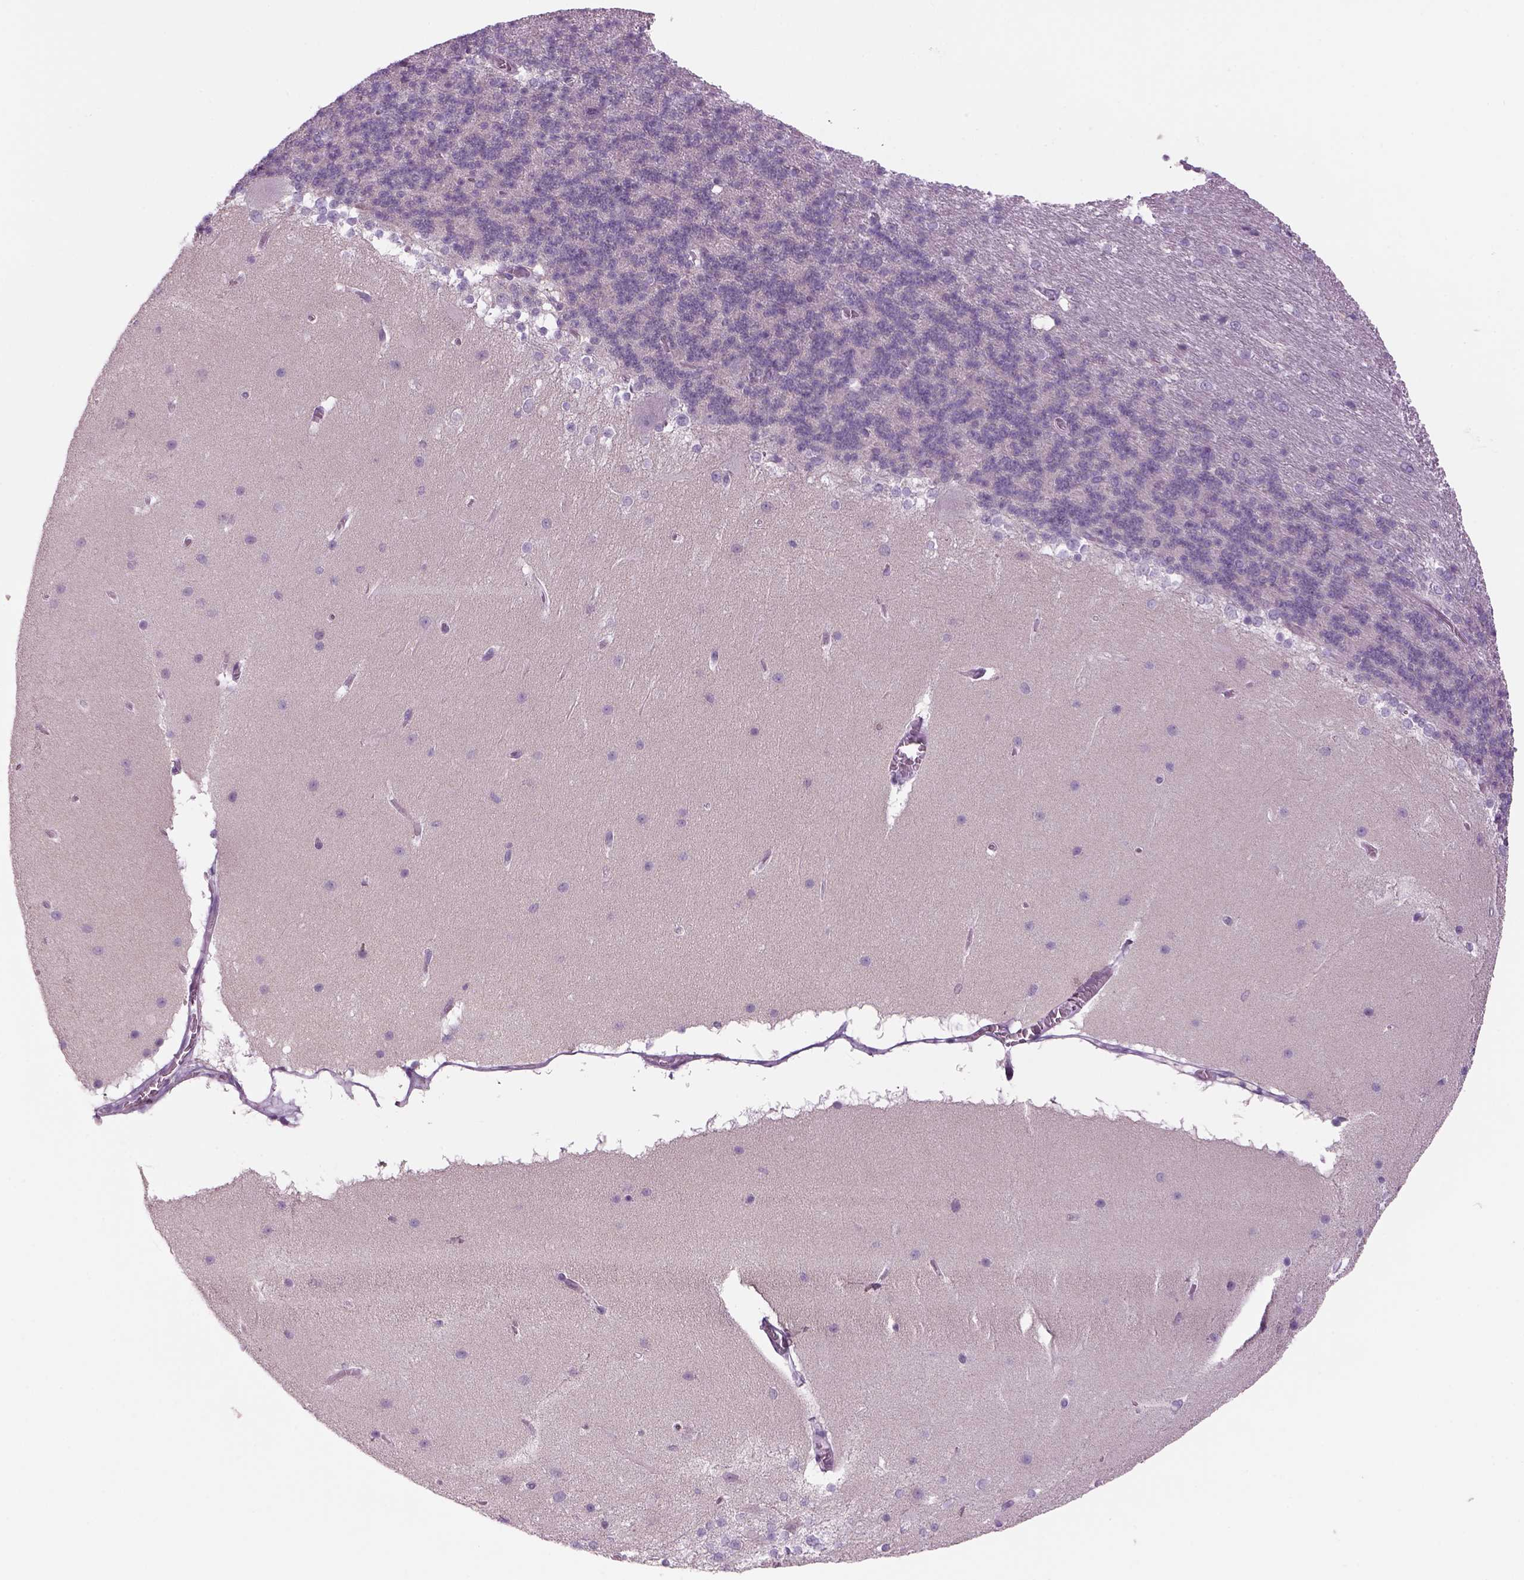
{"staining": {"intensity": "negative", "quantity": "none", "location": "none"}, "tissue": "cerebellum", "cell_type": "Cells in granular layer", "image_type": "normal", "snomed": [{"axis": "morphology", "description": "Normal tissue, NOS"}, {"axis": "topography", "description": "Cerebellum"}], "caption": "This is an immunohistochemistry photomicrograph of normal cerebellum. There is no positivity in cells in granular layer.", "gene": "MDH1B", "patient": {"sex": "female", "age": 19}}